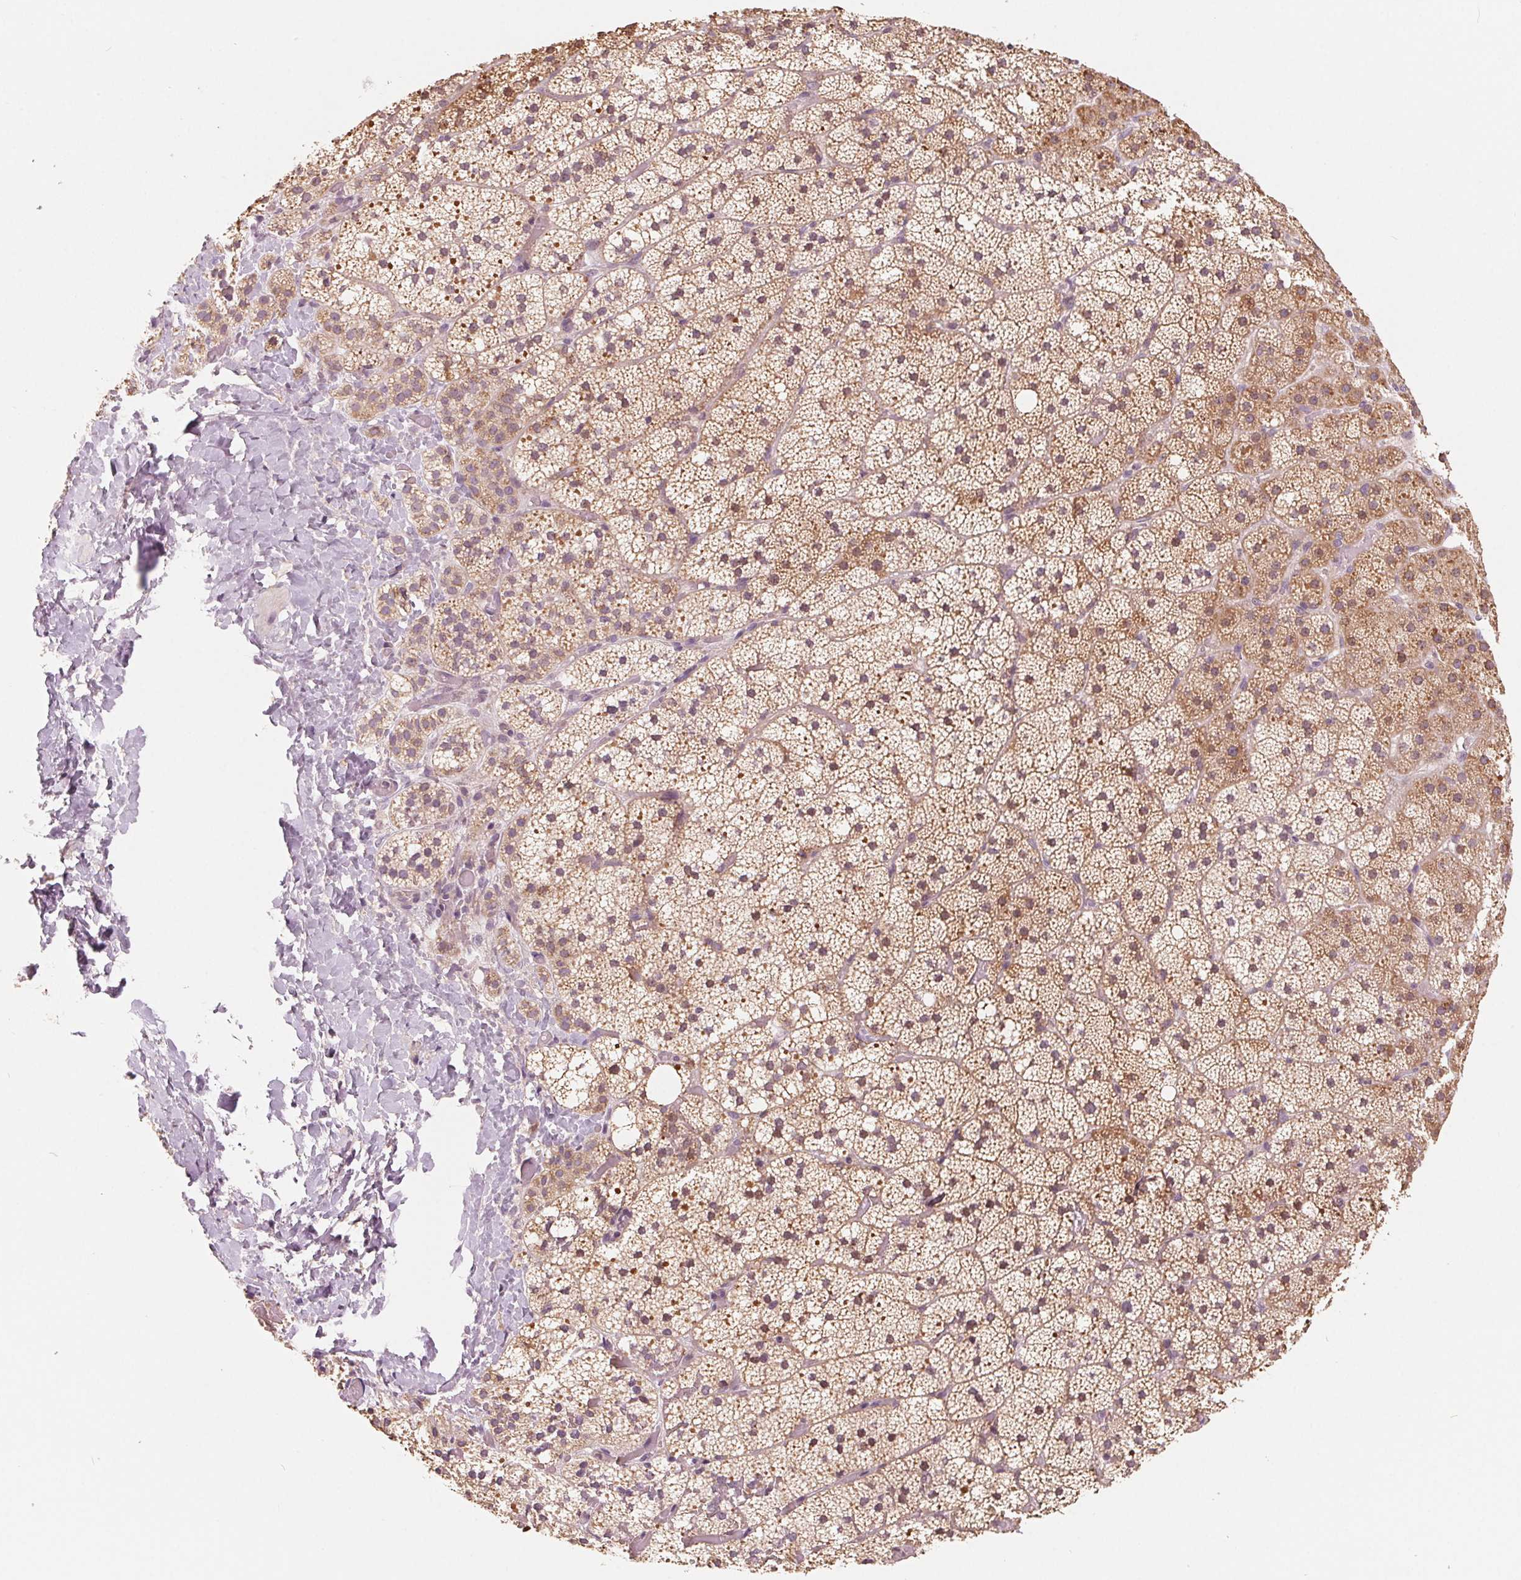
{"staining": {"intensity": "moderate", "quantity": "25%-75%", "location": "cytoplasmic/membranous"}, "tissue": "adrenal gland", "cell_type": "Glandular cells", "image_type": "normal", "snomed": [{"axis": "morphology", "description": "Normal tissue, NOS"}, {"axis": "topography", "description": "Adrenal gland"}], "caption": "Moderate cytoplasmic/membranous staining is present in about 25%-75% of glandular cells in normal adrenal gland.", "gene": "AQP8", "patient": {"sex": "male", "age": 53}}